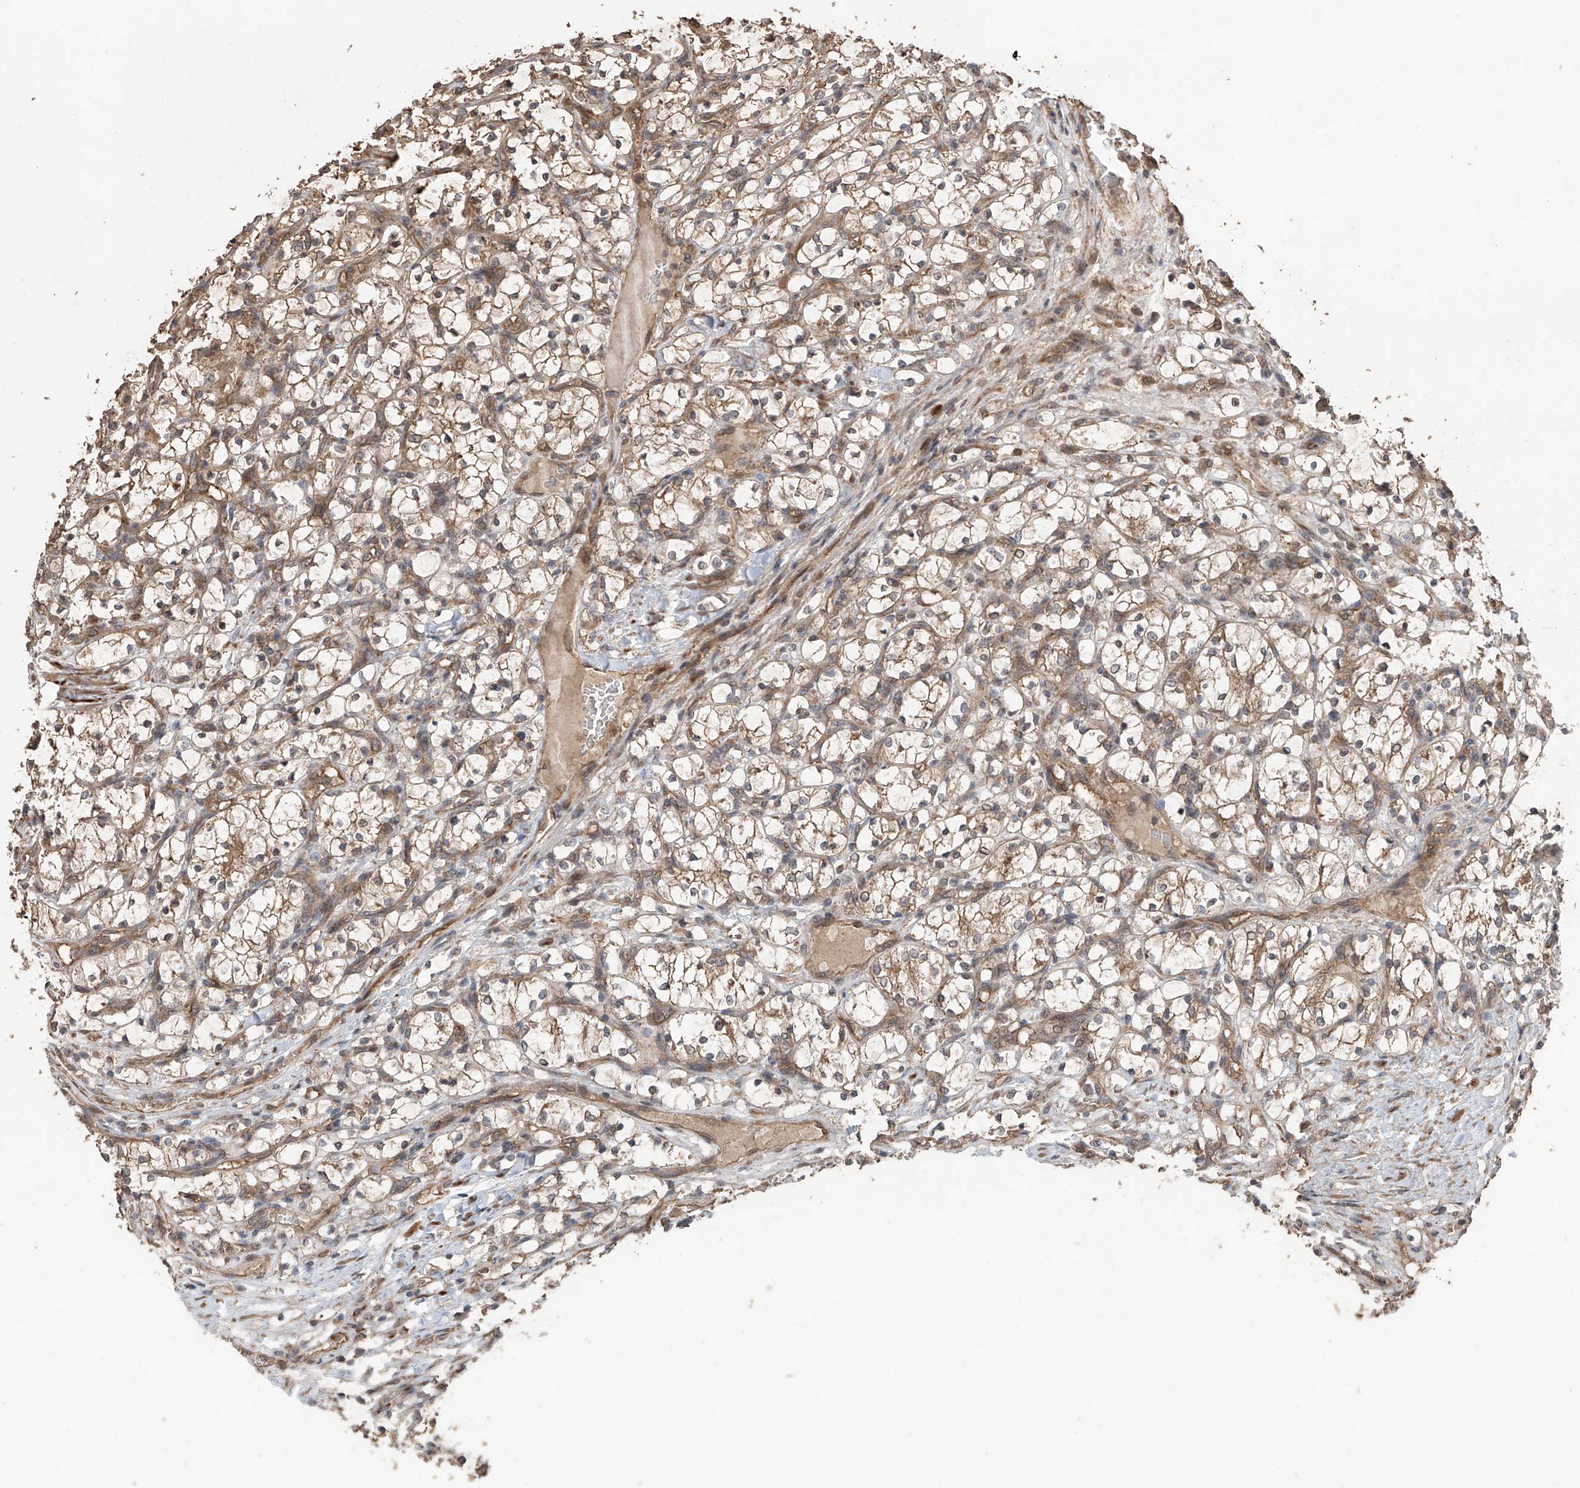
{"staining": {"intensity": "weak", "quantity": "25%-75%", "location": "cytoplasmic/membranous"}, "tissue": "renal cancer", "cell_type": "Tumor cells", "image_type": "cancer", "snomed": [{"axis": "morphology", "description": "Adenocarcinoma, NOS"}, {"axis": "topography", "description": "Kidney"}], "caption": "Protein analysis of renal cancer (adenocarcinoma) tissue shows weak cytoplasmic/membranous expression in about 25%-75% of tumor cells. Using DAB (3,3'-diaminobenzidine) (brown) and hematoxylin (blue) stains, captured at high magnification using brightfield microscopy.", "gene": "FAM135A", "patient": {"sex": "female", "age": 69}}